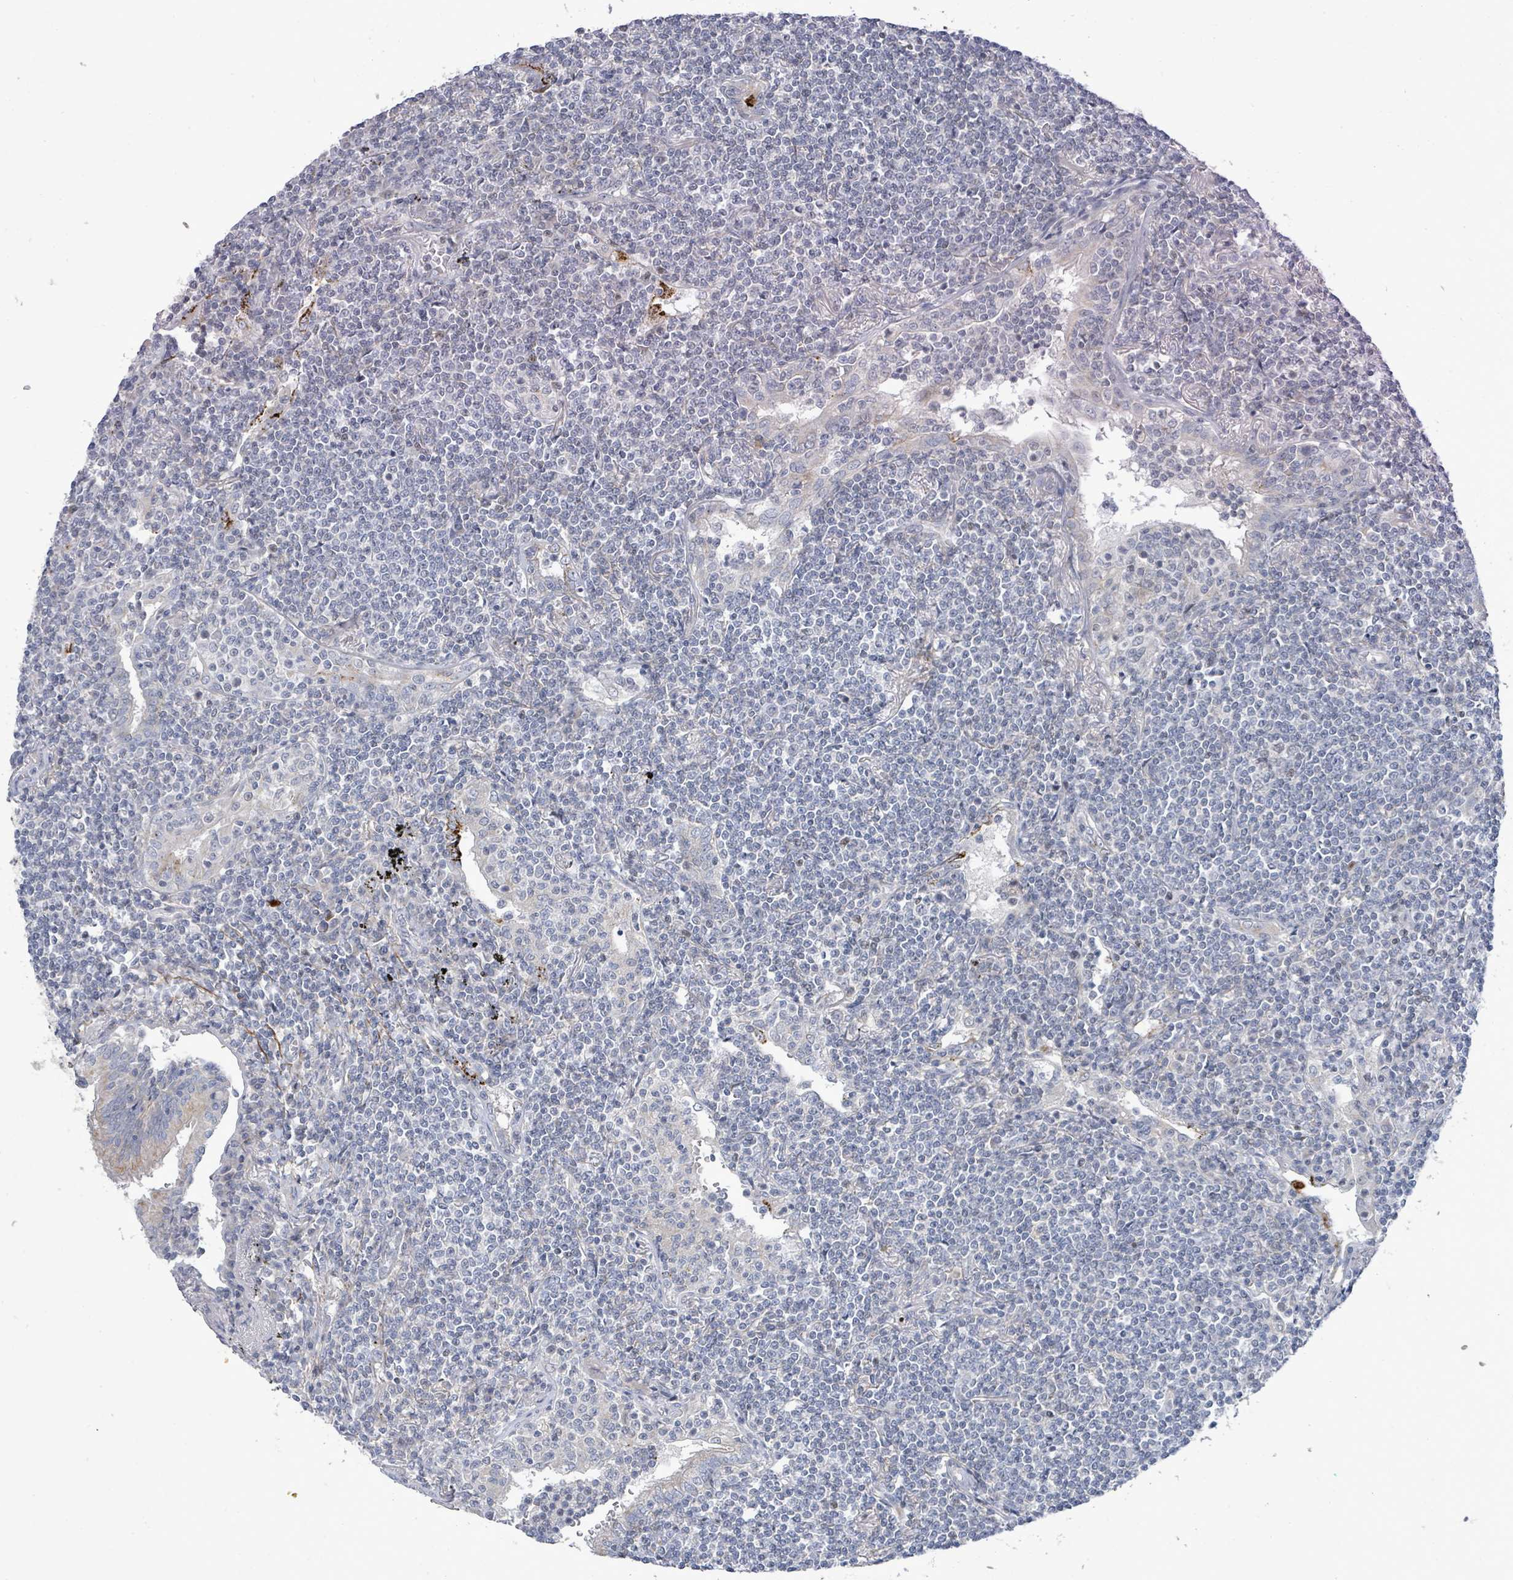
{"staining": {"intensity": "negative", "quantity": "none", "location": "none"}, "tissue": "lymphoma", "cell_type": "Tumor cells", "image_type": "cancer", "snomed": [{"axis": "morphology", "description": "Malignant lymphoma, non-Hodgkin's type, Low grade"}, {"axis": "topography", "description": "Lung"}], "caption": "Micrograph shows no significant protein positivity in tumor cells of low-grade malignant lymphoma, non-Hodgkin's type.", "gene": "ZFPM1", "patient": {"sex": "female", "age": 71}}